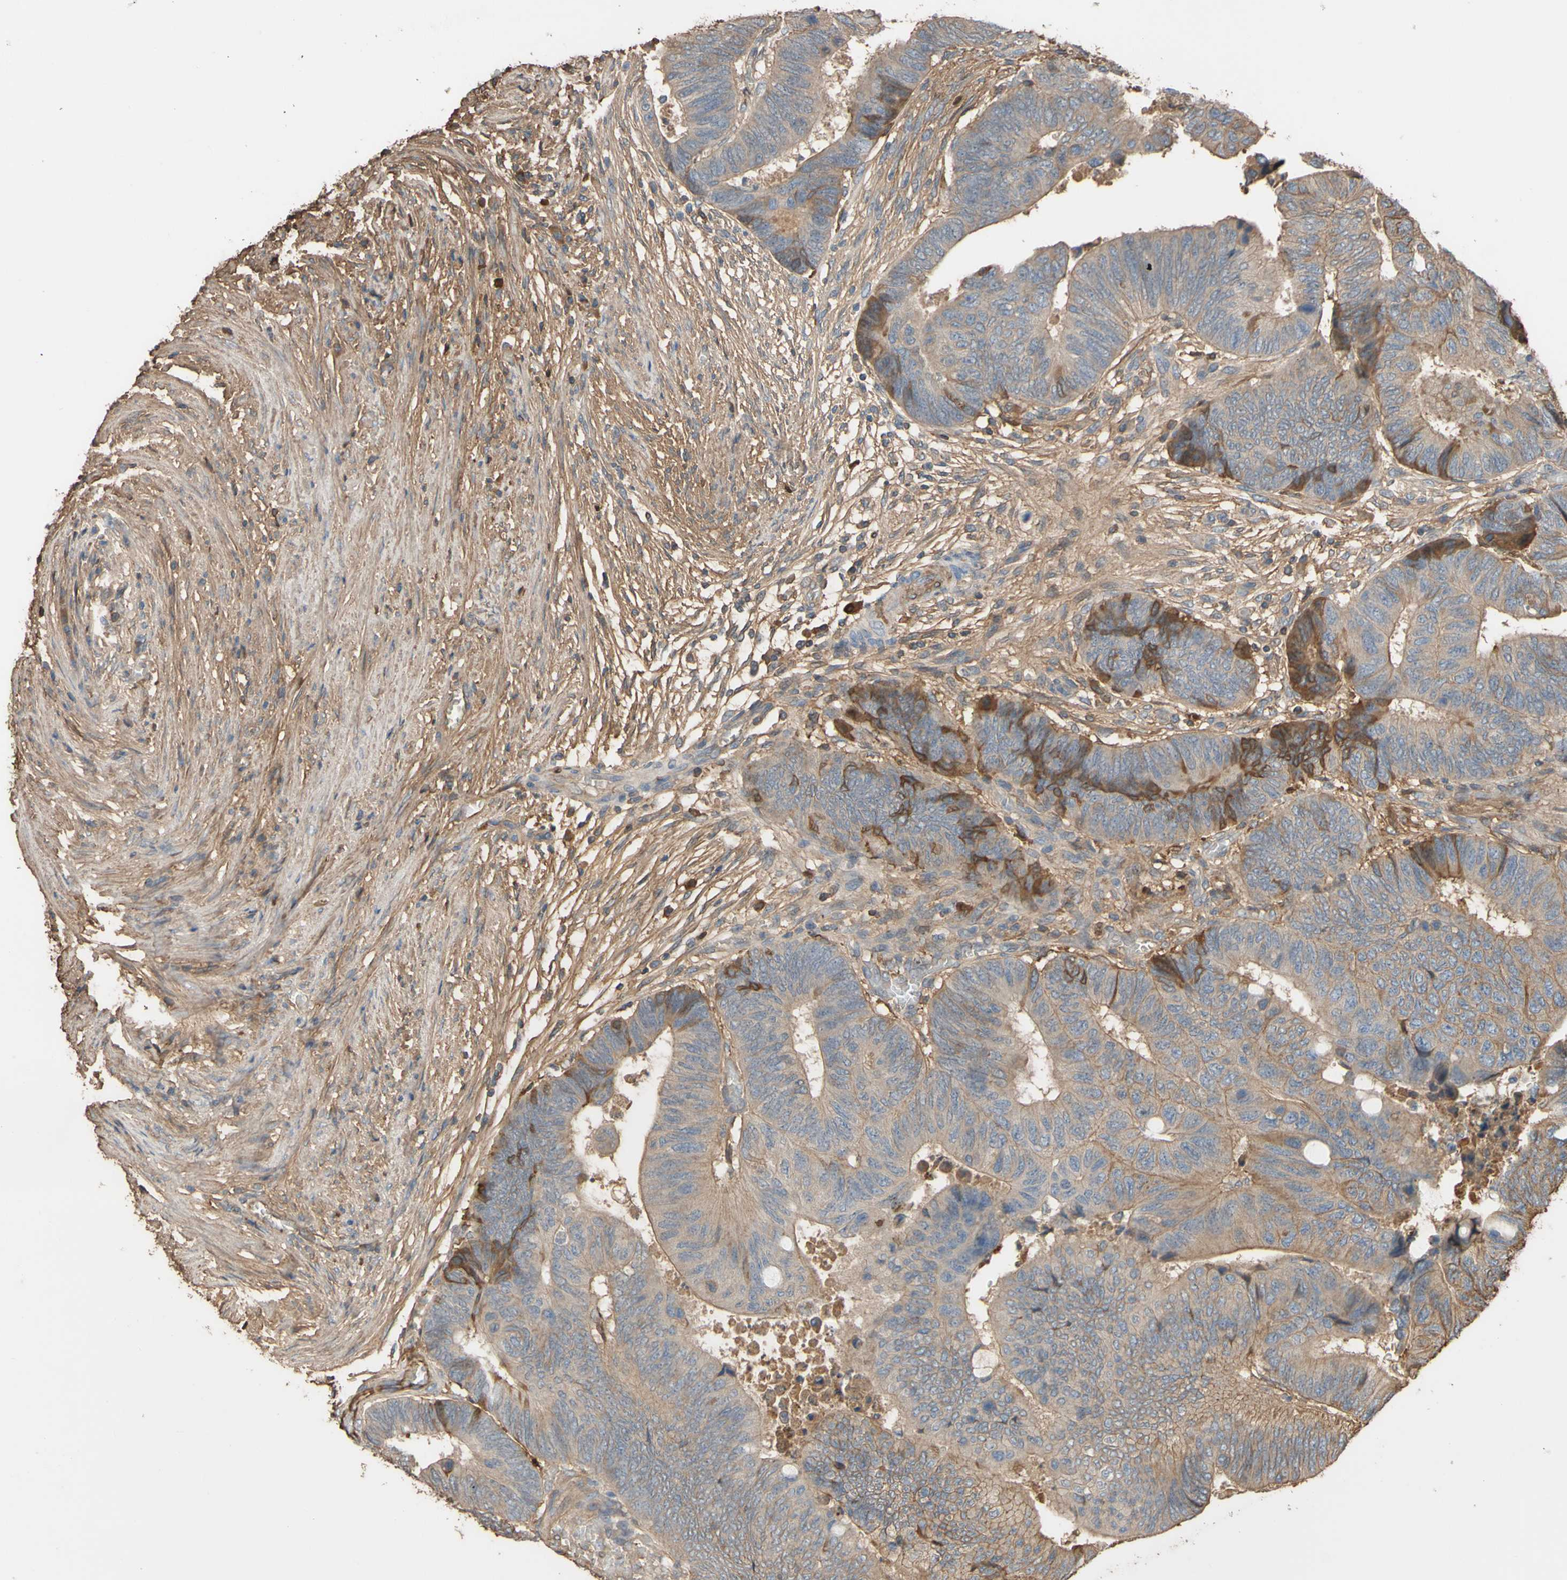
{"staining": {"intensity": "moderate", "quantity": "25%-75%", "location": "cytoplasmic/membranous"}, "tissue": "colorectal cancer", "cell_type": "Tumor cells", "image_type": "cancer", "snomed": [{"axis": "morphology", "description": "Normal tissue, NOS"}, {"axis": "morphology", "description": "Adenocarcinoma, NOS"}, {"axis": "topography", "description": "Rectum"}, {"axis": "topography", "description": "Peripheral nerve tissue"}], "caption": "Protein analysis of colorectal adenocarcinoma tissue shows moderate cytoplasmic/membranous positivity in approximately 25%-75% of tumor cells.", "gene": "PTGDS", "patient": {"sex": "male", "age": 92}}